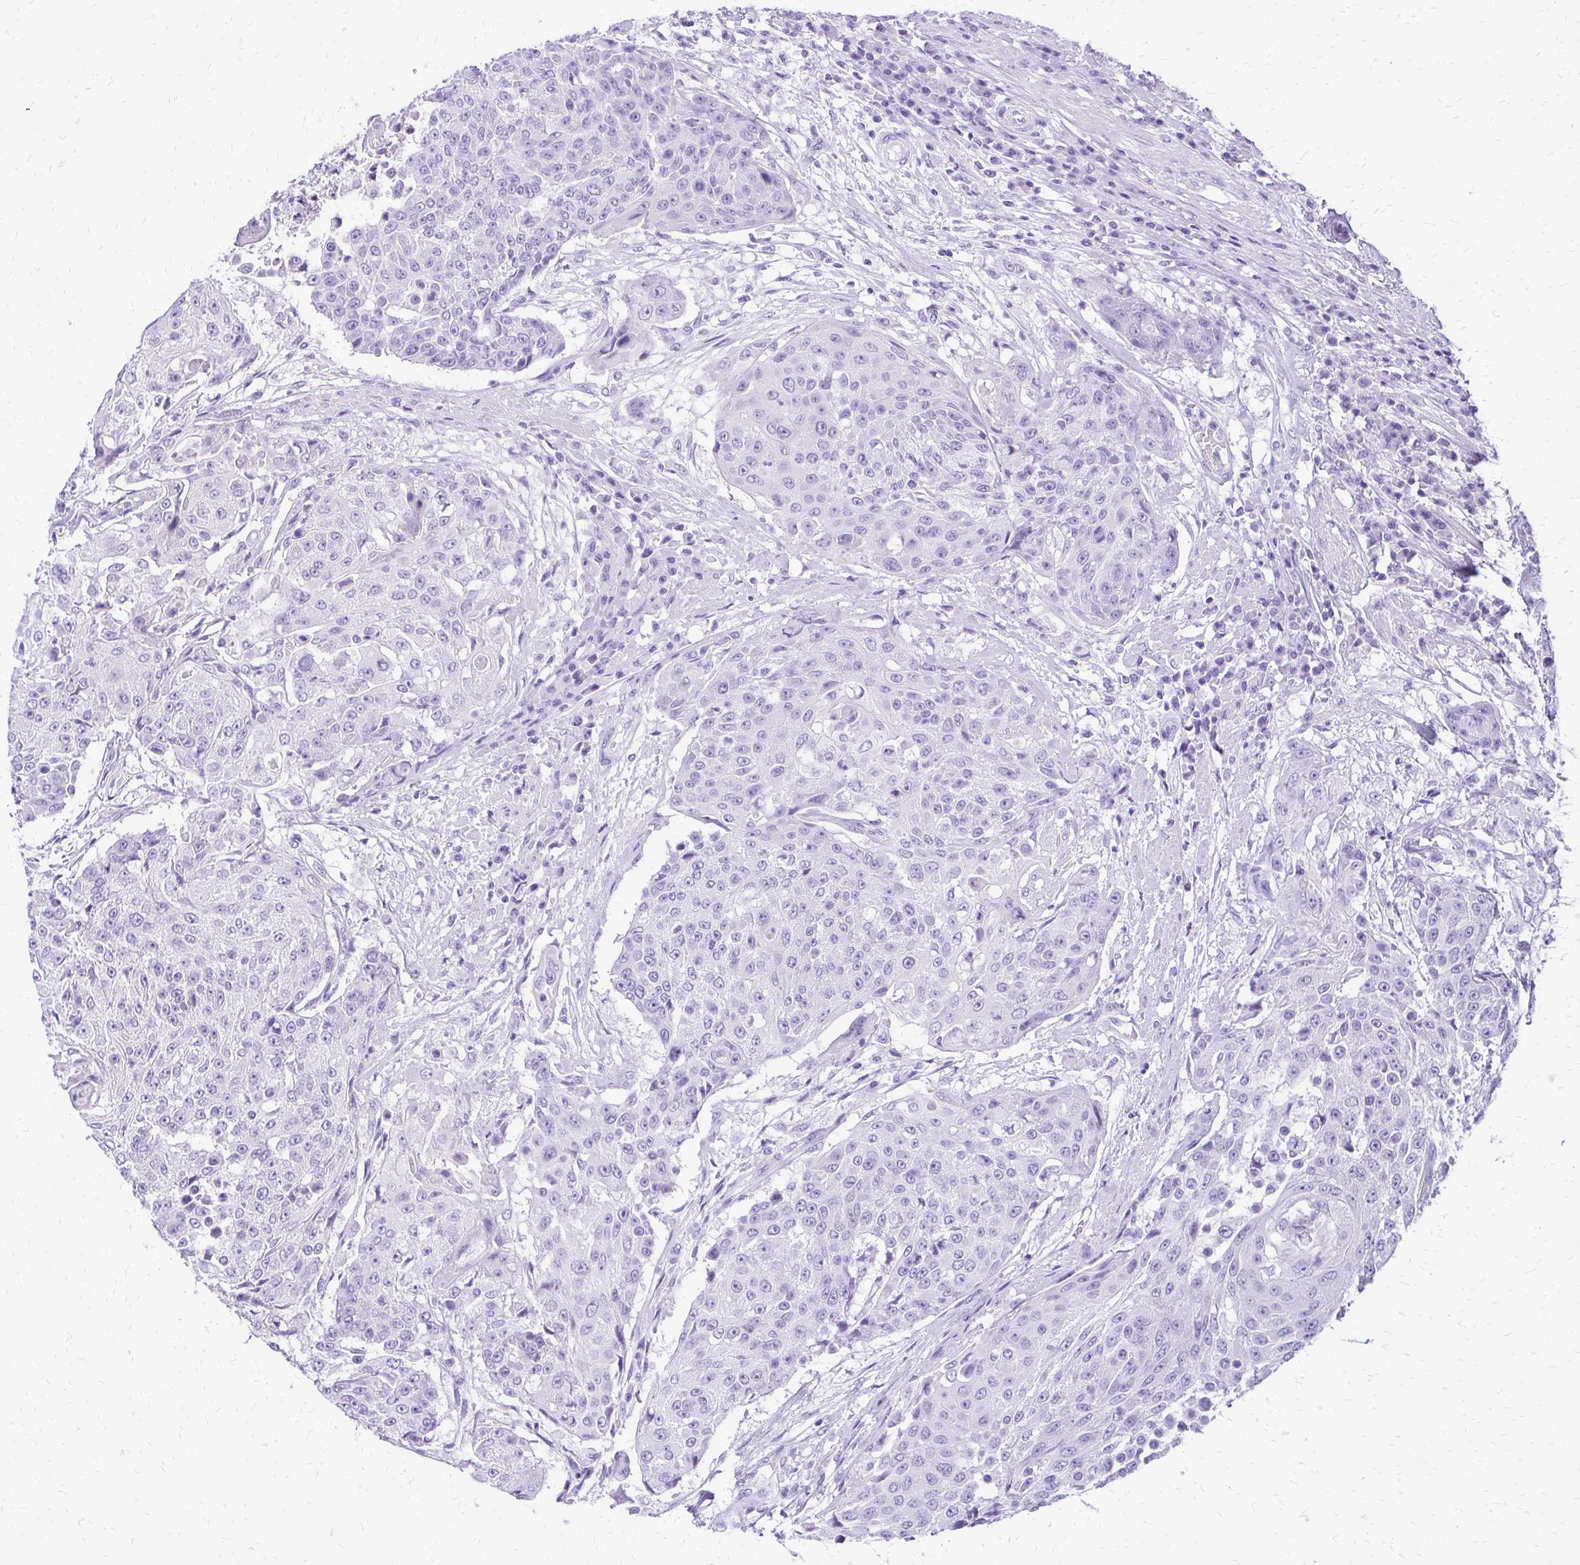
{"staining": {"intensity": "negative", "quantity": "none", "location": "none"}, "tissue": "urothelial cancer", "cell_type": "Tumor cells", "image_type": "cancer", "snomed": [{"axis": "morphology", "description": "Urothelial carcinoma, High grade"}, {"axis": "topography", "description": "Urinary bladder"}], "caption": "The micrograph demonstrates no staining of tumor cells in urothelial cancer.", "gene": "SLC32A1", "patient": {"sex": "female", "age": 63}}